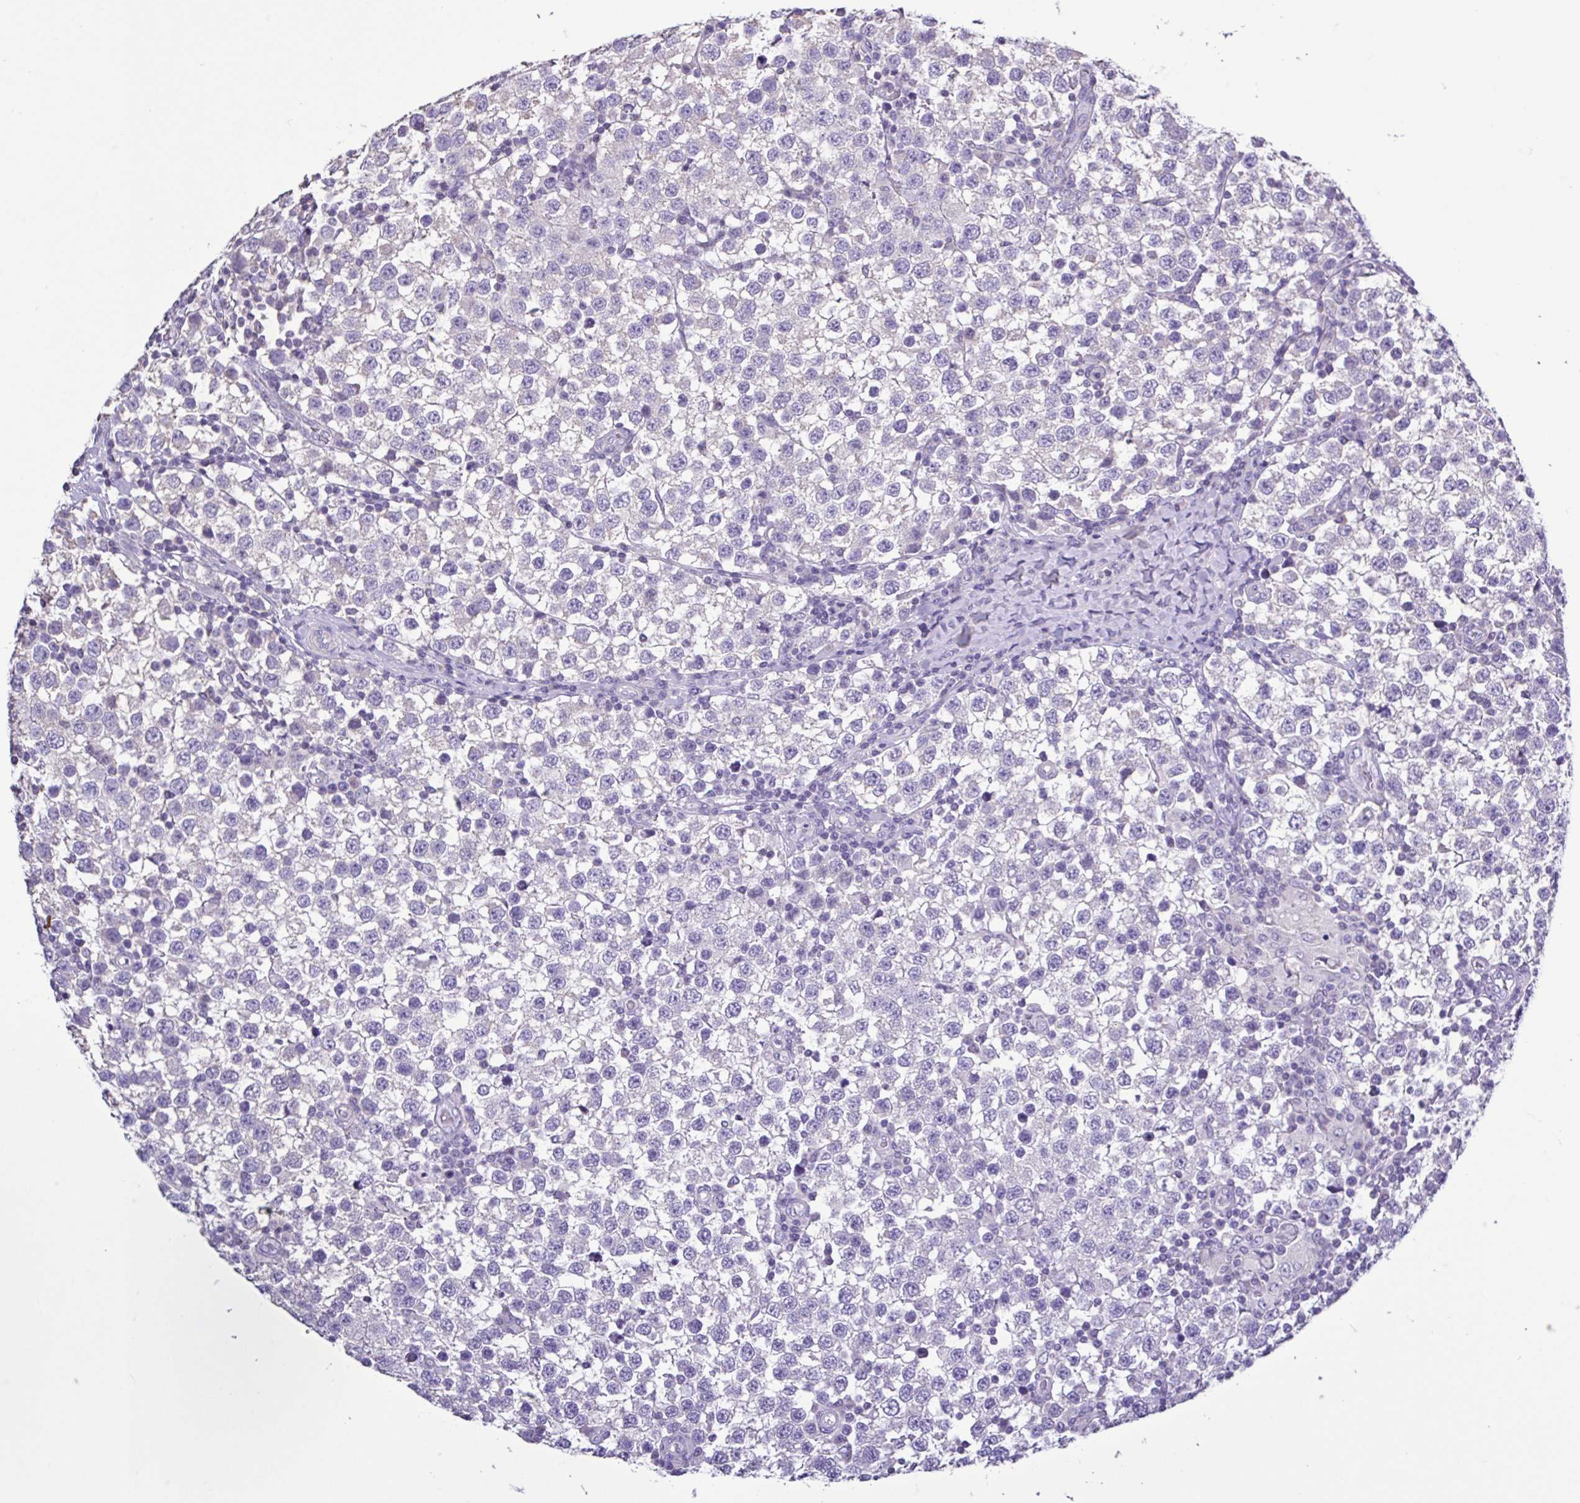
{"staining": {"intensity": "negative", "quantity": "none", "location": "none"}, "tissue": "testis cancer", "cell_type": "Tumor cells", "image_type": "cancer", "snomed": [{"axis": "morphology", "description": "Seminoma, NOS"}, {"axis": "topography", "description": "Testis"}], "caption": "Immunohistochemical staining of human testis cancer reveals no significant staining in tumor cells. (Immunohistochemistry (ihc), brightfield microscopy, high magnification).", "gene": "PLA2G4E", "patient": {"sex": "male", "age": 34}}